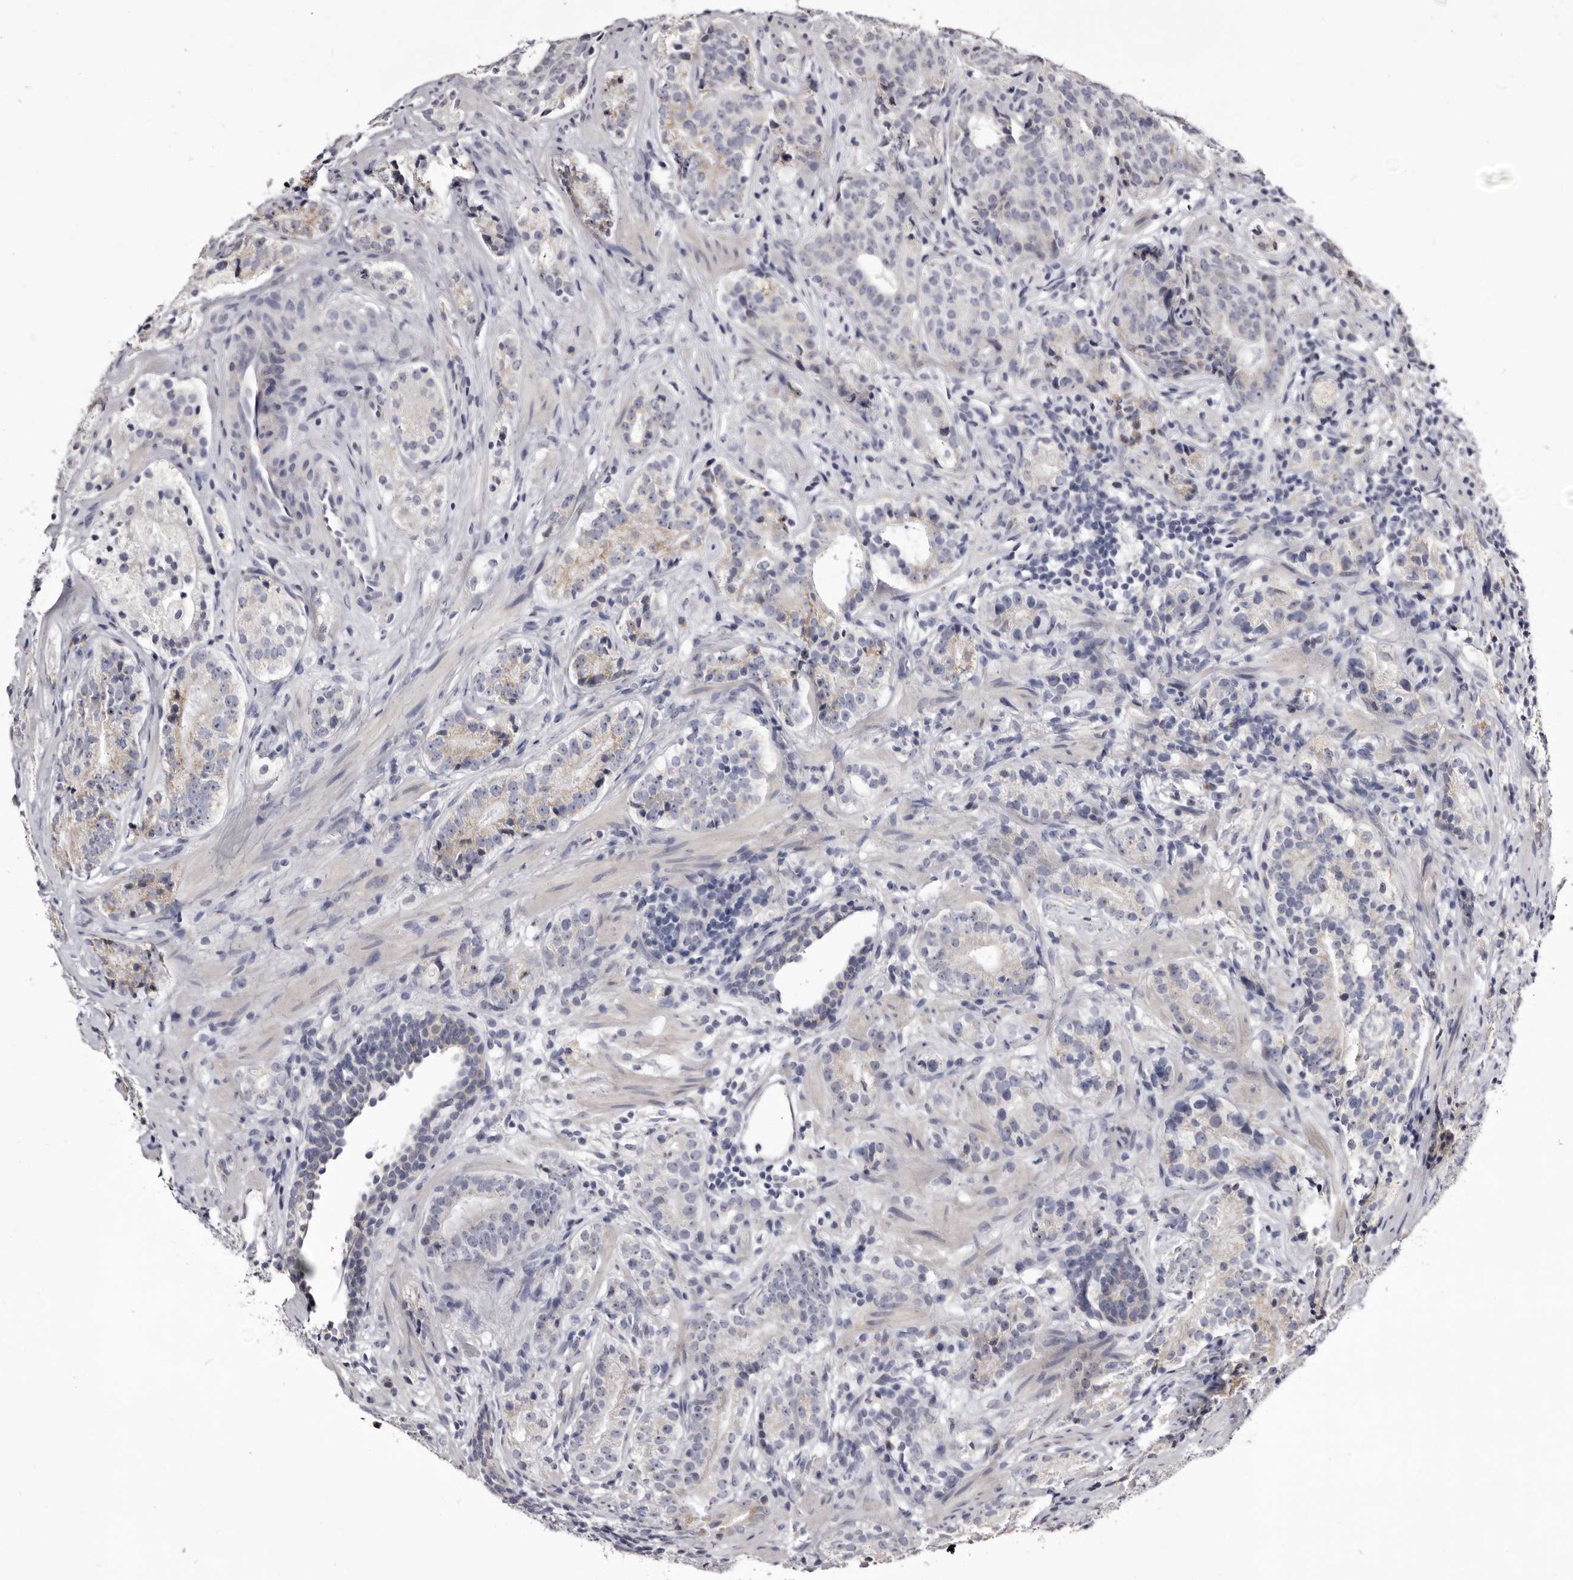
{"staining": {"intensity": "weak", "quantity": "<25%", "location": "cytoplasmic/membranous"}, "tissue": "prostate cancer", "cell_type": "Tumor cells", "image_type": "cancer", "snomed": [{"axis": "morphology", "description": "Adenocarcinoma, High grade"}, {"axis": "topography", "description": "Prostate"}], "caption": "Tumor cells show no significant positivity in prostate cancer. Brightfield microscopy of immunohistochemistry stained with DAB (3,3'-diaminobenzidine) (brown) and hematoxylin (blue), captured at high magnification.", "gene": "CASQ1", "patient": {"sex": "male", "age": 56}}